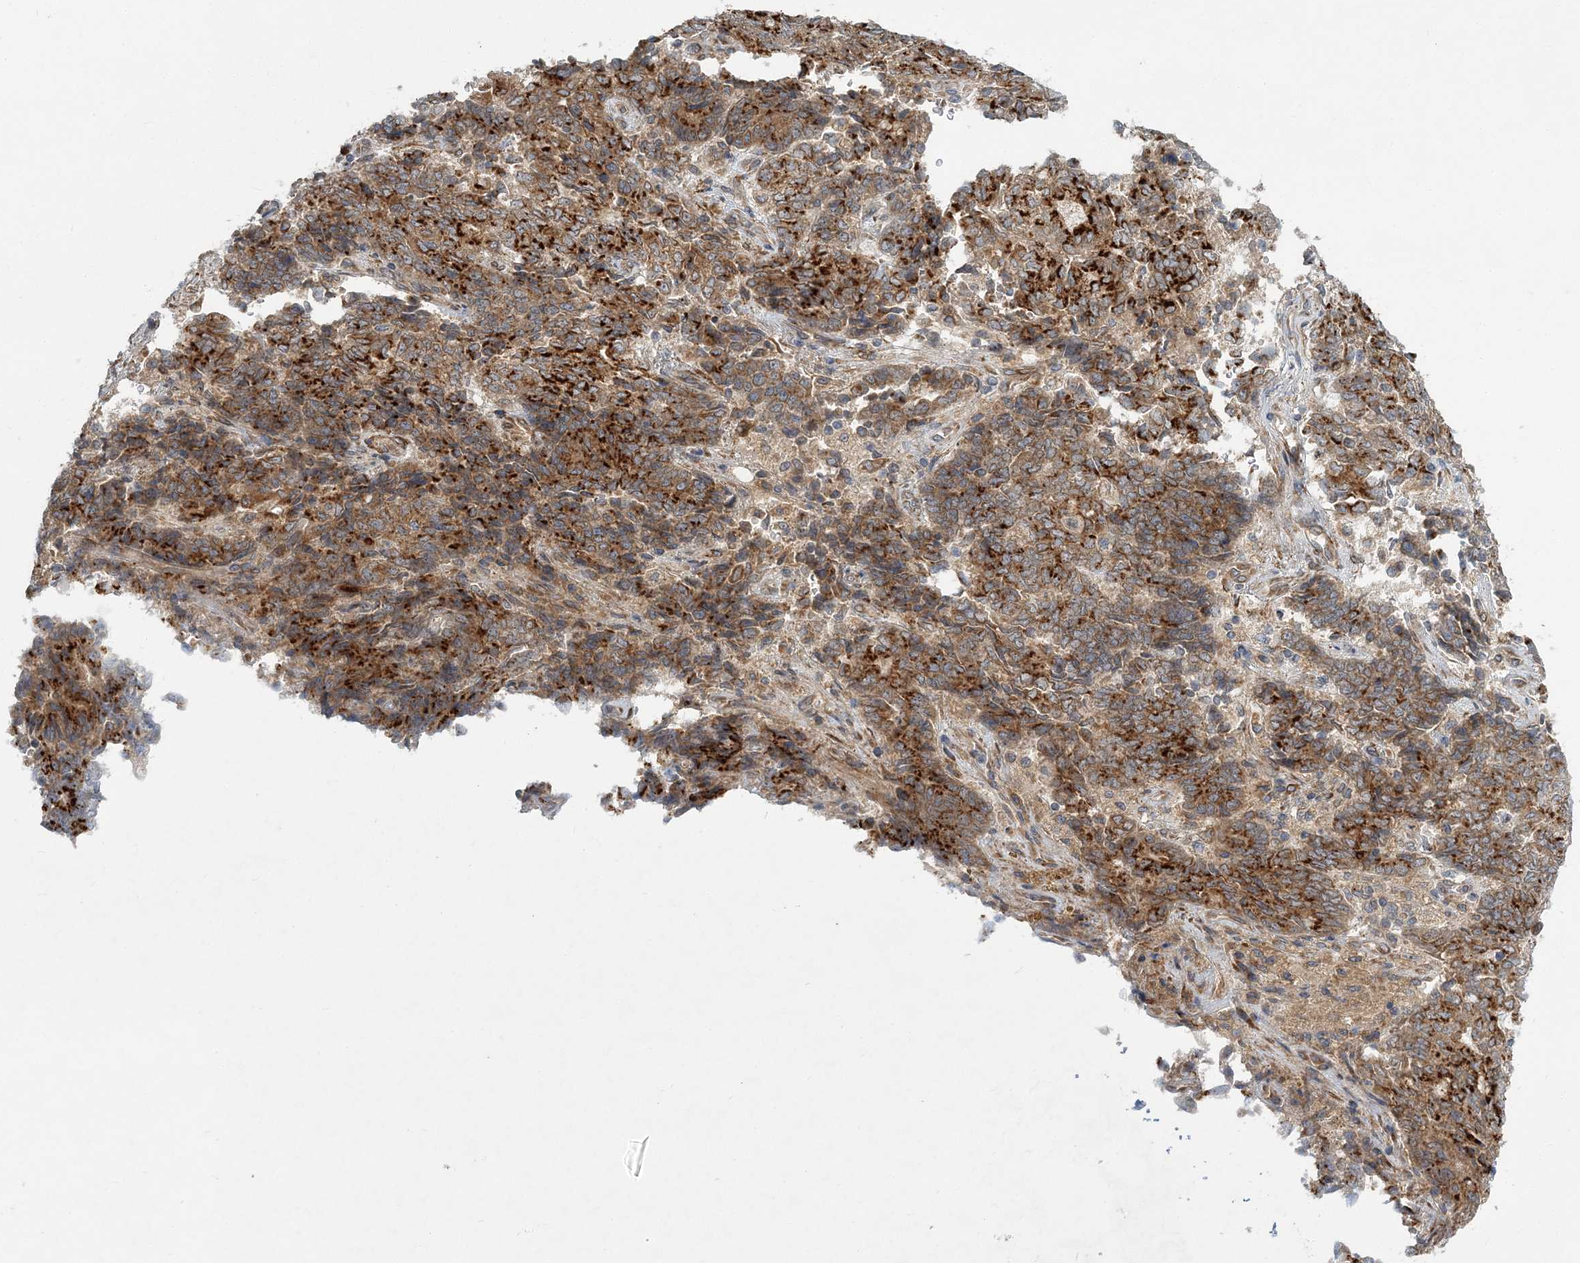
{"staining": {"intensity": "strong", "quantity": ">75%", "location": "cytoplasmic/membranous"}, "tissue": "endometrial cancer", "cell_type": "Tumor cells", "image_type": "cancer", "snomed": [{"axis": "morphology", "description": "Adenocarcinoma, NOS"}, {"axis": "topography", "description": "Endometrium"}], "caption": "Protein expression analysis of endometrial adenocarcinoma demonstrates strong cytoplasmic/membranous positivity in approximately >75% of tumor cells.", "gene": "NBAS", "patient": {"sex": "female", "age": 80}}